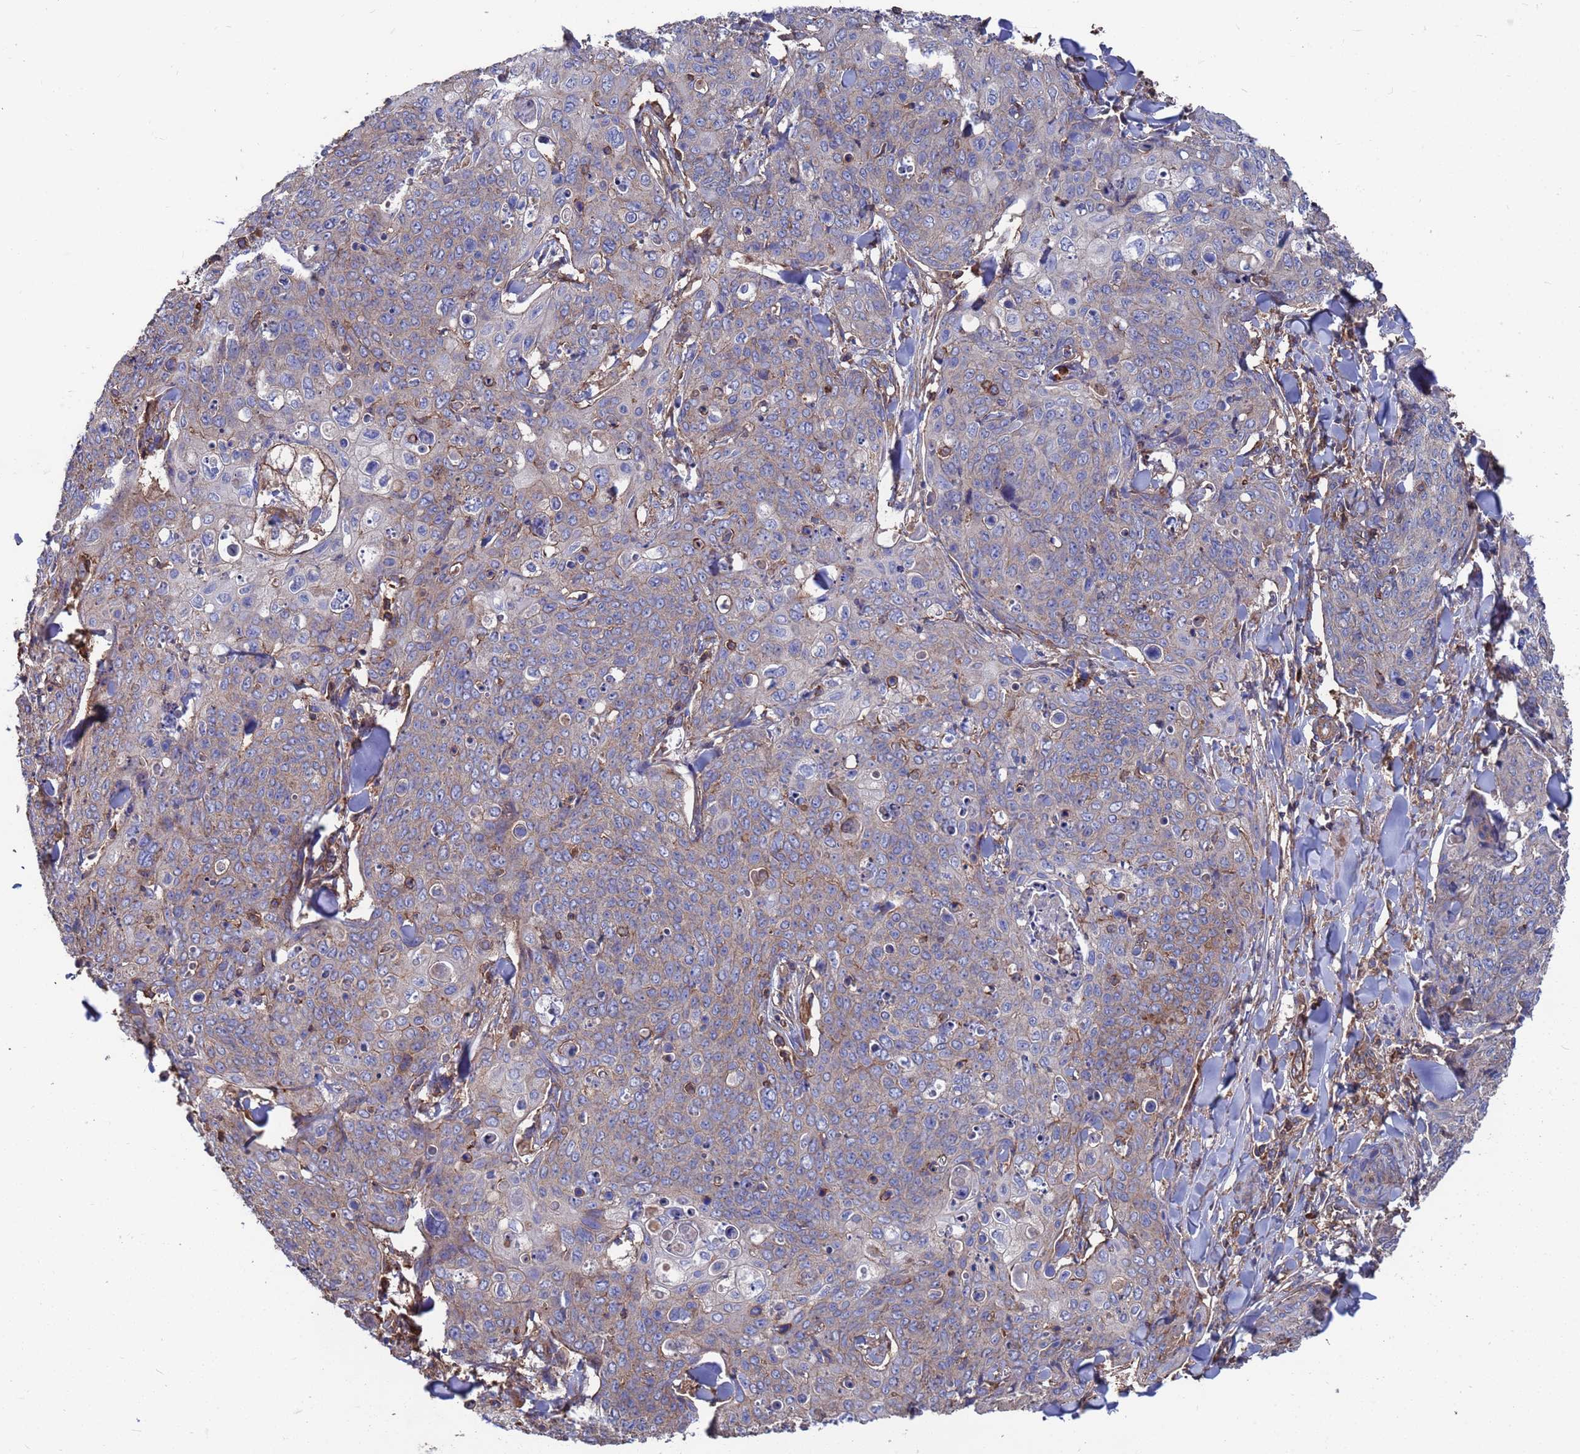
{"staining": {"intensity": "weak", "quantity": "<25%", "location": "cytoplasmic/membranous"}, "tissue": "skin cancer", "cell_type": "Tumor cells", "image_type": "cancer", "snomed": [{"axis": "morphology", "description": "Squamous cell carcinoma, NOS"}, {"axis": "topography", "description": "Skin"}, {"axis": "topography", "description": "Vulva"}], "caption": "A histopathology image of human skin cancer is negative for staining in tumor cells. (Brightfield microscopy of DAB (3,3'-diaminobenzidine) immunohistochemistry (IHC) at high magnification).", "gene": "PYCR1", "patient": {"sex": "female", "age": 85}}